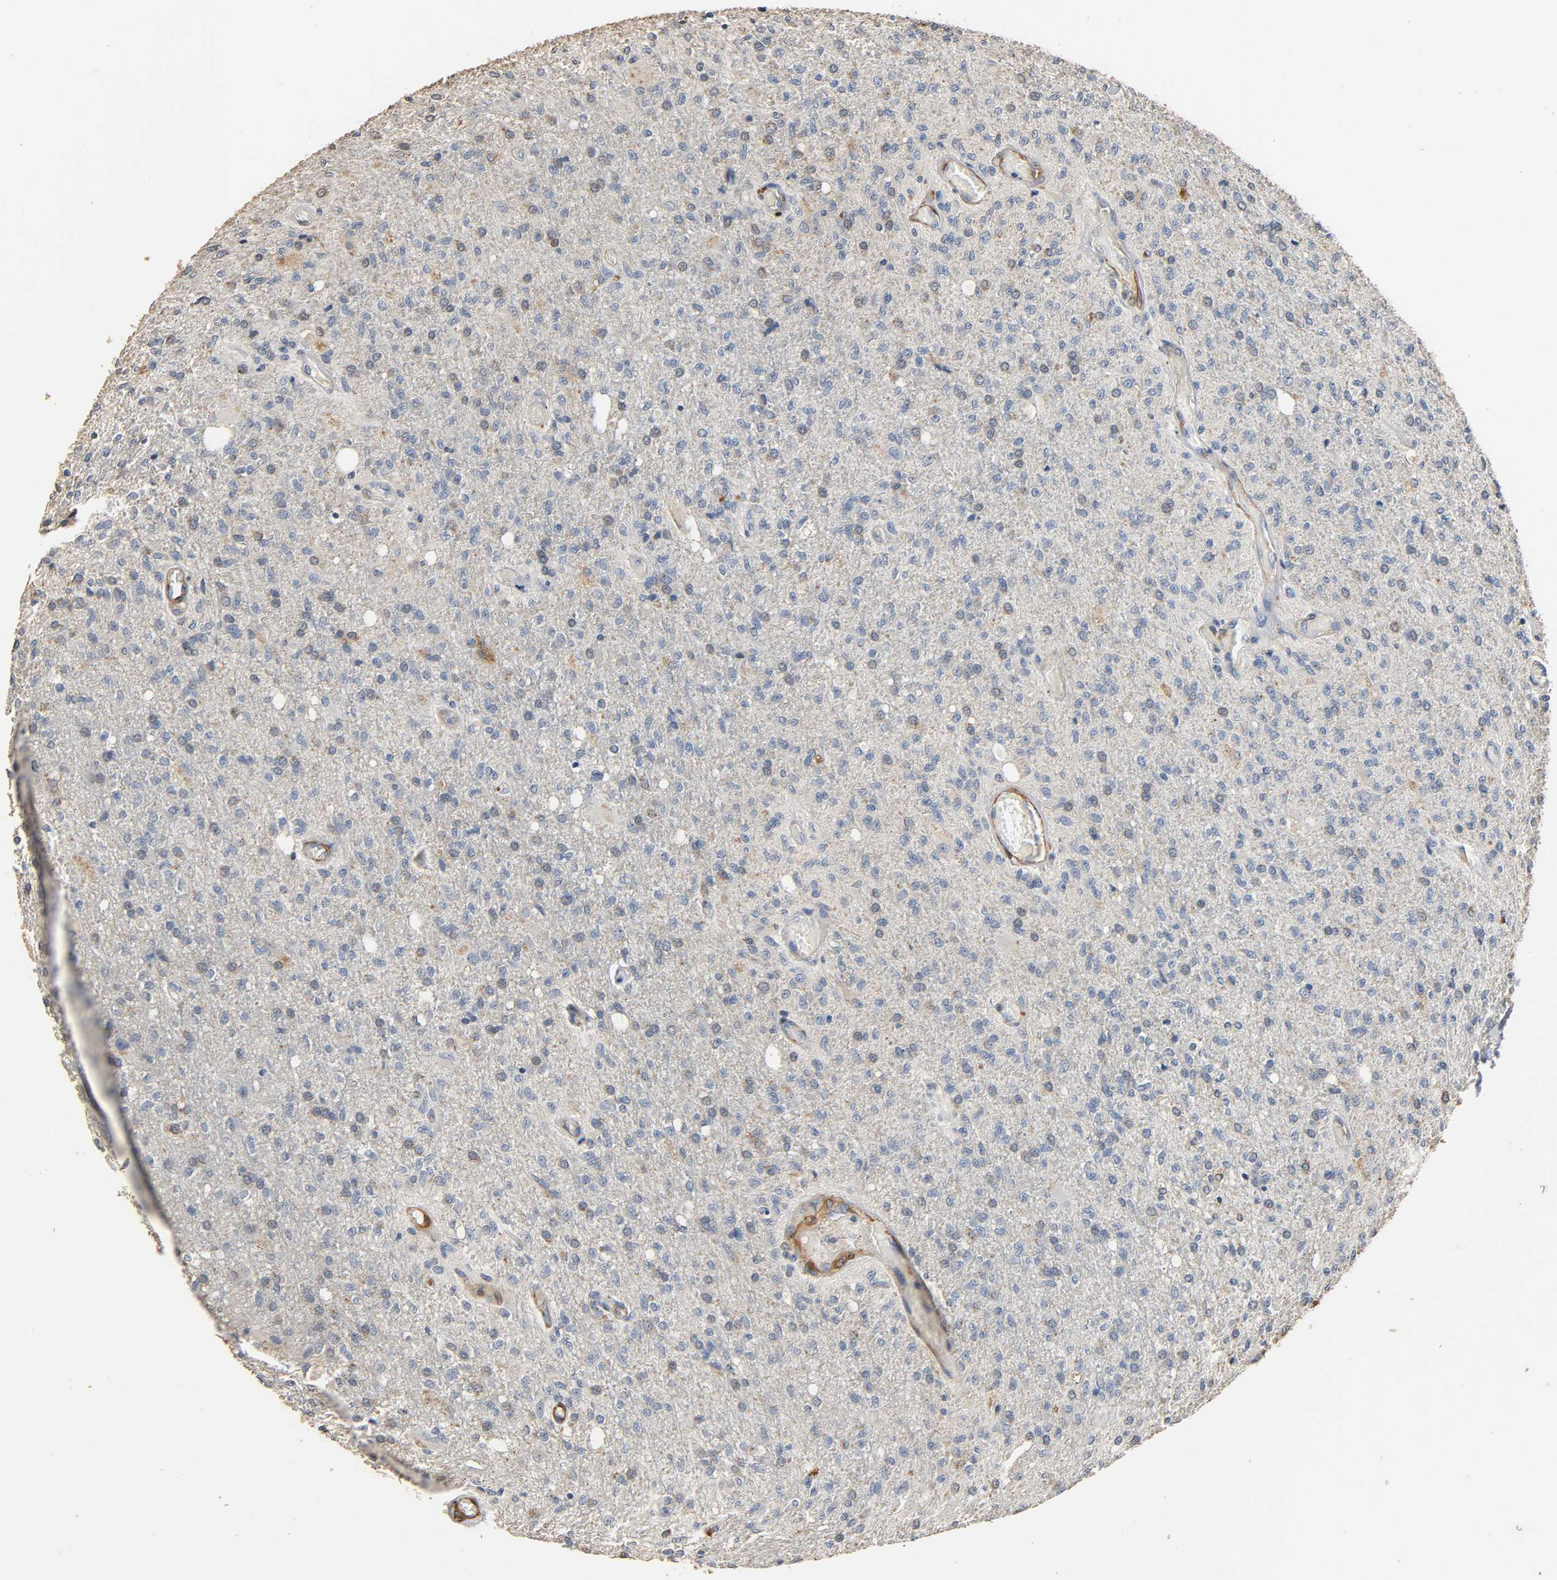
{"staining": {"intensity": "weak", "quantity": "25%-75%", "location": "cytoplasmic/membranous"}, "tissue": "glioma", "cell_type": "Tumor cells", "image_type": "cancer", "snomed": [{"axis": "morphology", "description": "Normal tissue, NOS"}, {"axis": "morphology", "description": "Glioma, malignant, High grade"}, {"axis": "topography", "description": "Cerebral cortex"}], "caption": "Tumor cells demonstrate low levels of weak cytoplasmic/membranous staining in approximately 25%-75% of cells in human glioma.", "gene": "GSTA3", "patient": {"sex": "male", "age": 77}}